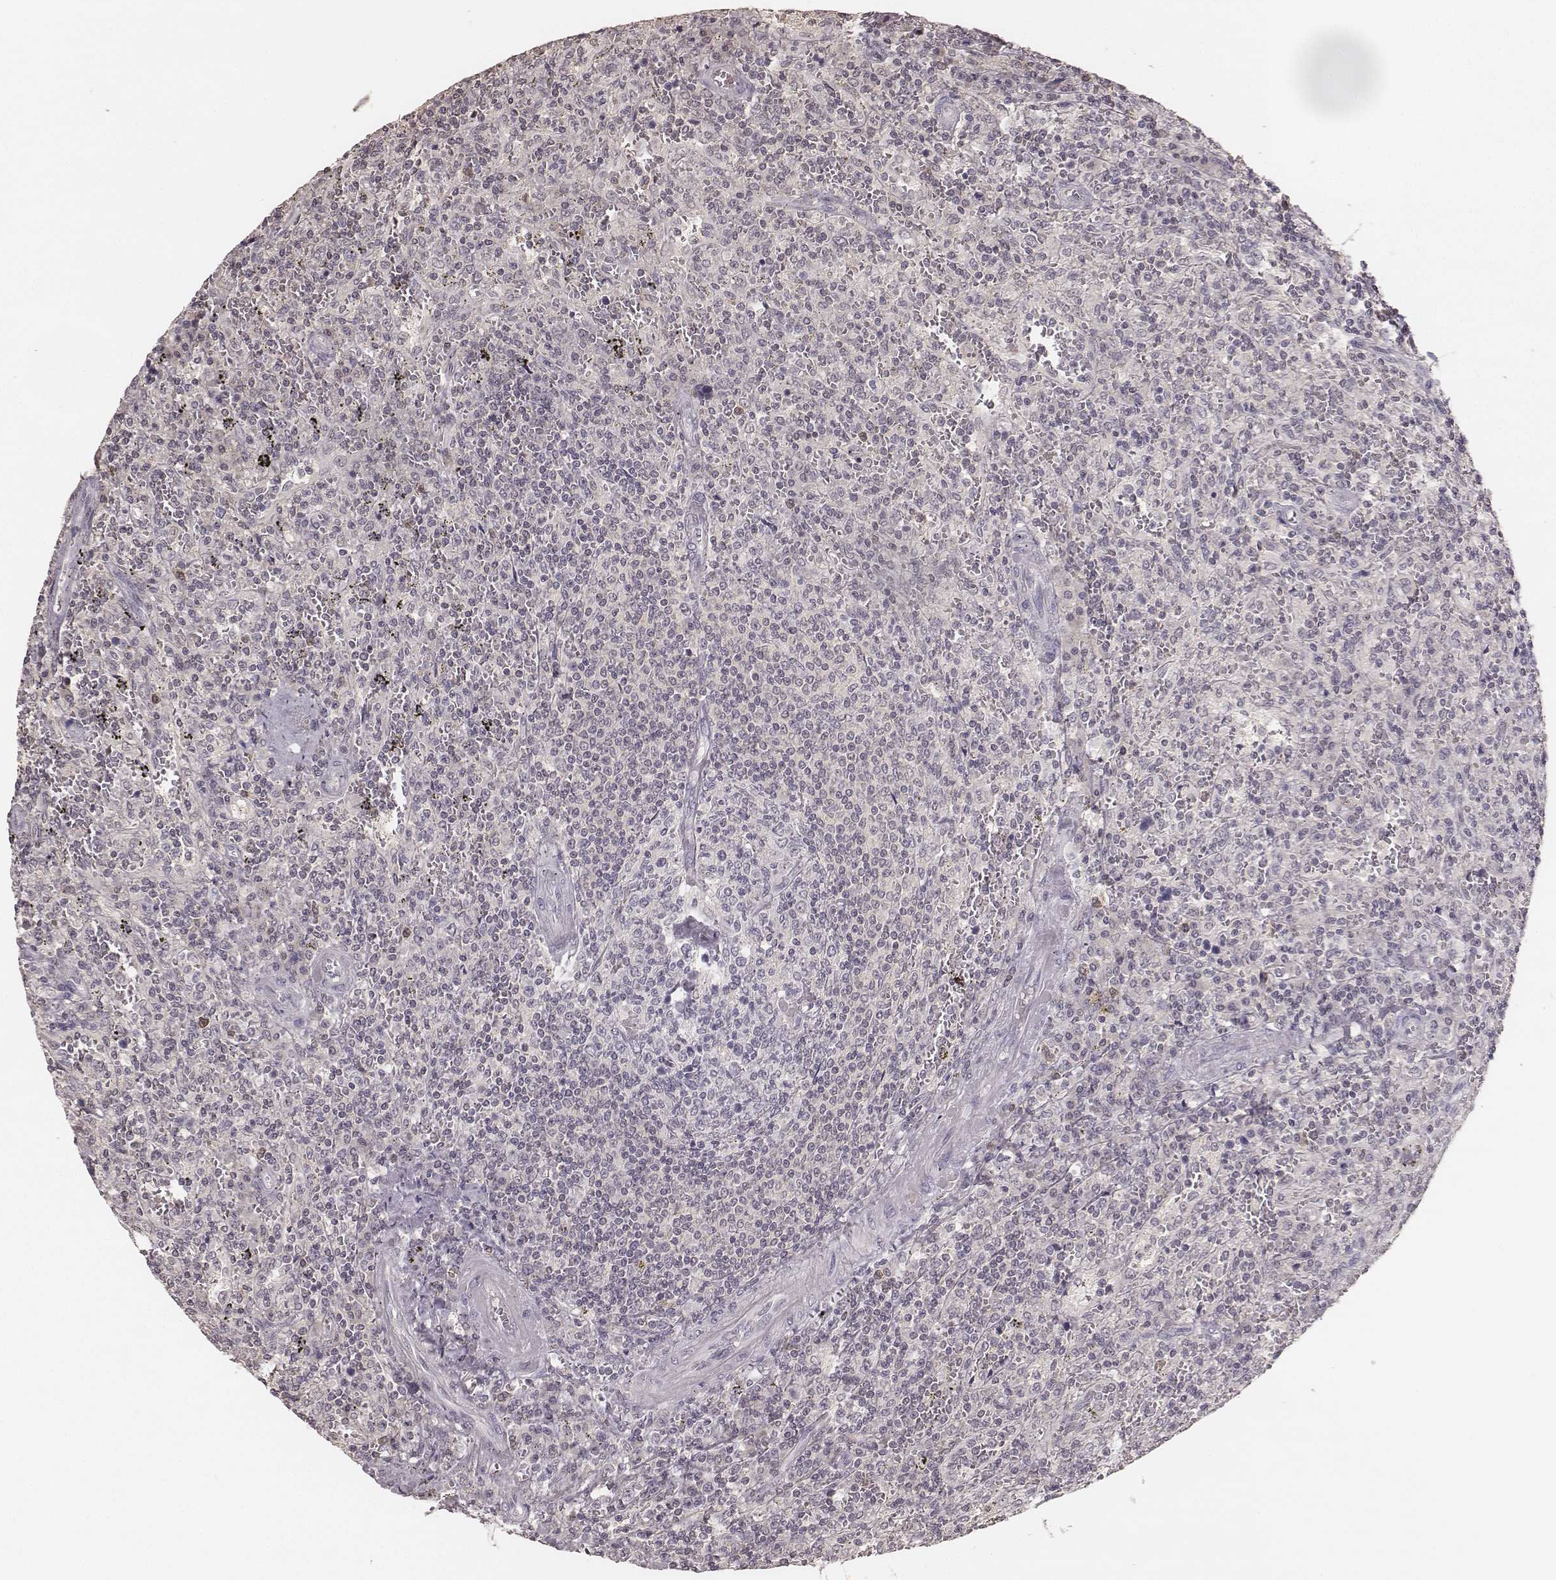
{"staining": {"intensity": "negative", "quantity": "none", "location": "none"}, "tissue": "lymphoma", "cell_type": "Tumor cells", "image_type": "cancer", "snomed": [{"axis": "morphology", "description": "Malignant lymphoma, non-Hodgkin's type, Low grade"}, {"axis": "topography", "description": "Spleen"}], "caption": "Micrograph shows no protein expression in tumor cells of lymphoma tissue. (DAB (3,3'-diaminobenzidine) immunohistochemistry (IHC) visualized using brightfield microscopy, high magnification).", "gene": "LY6K", "patient": {"sex": "male", "age": 62}}